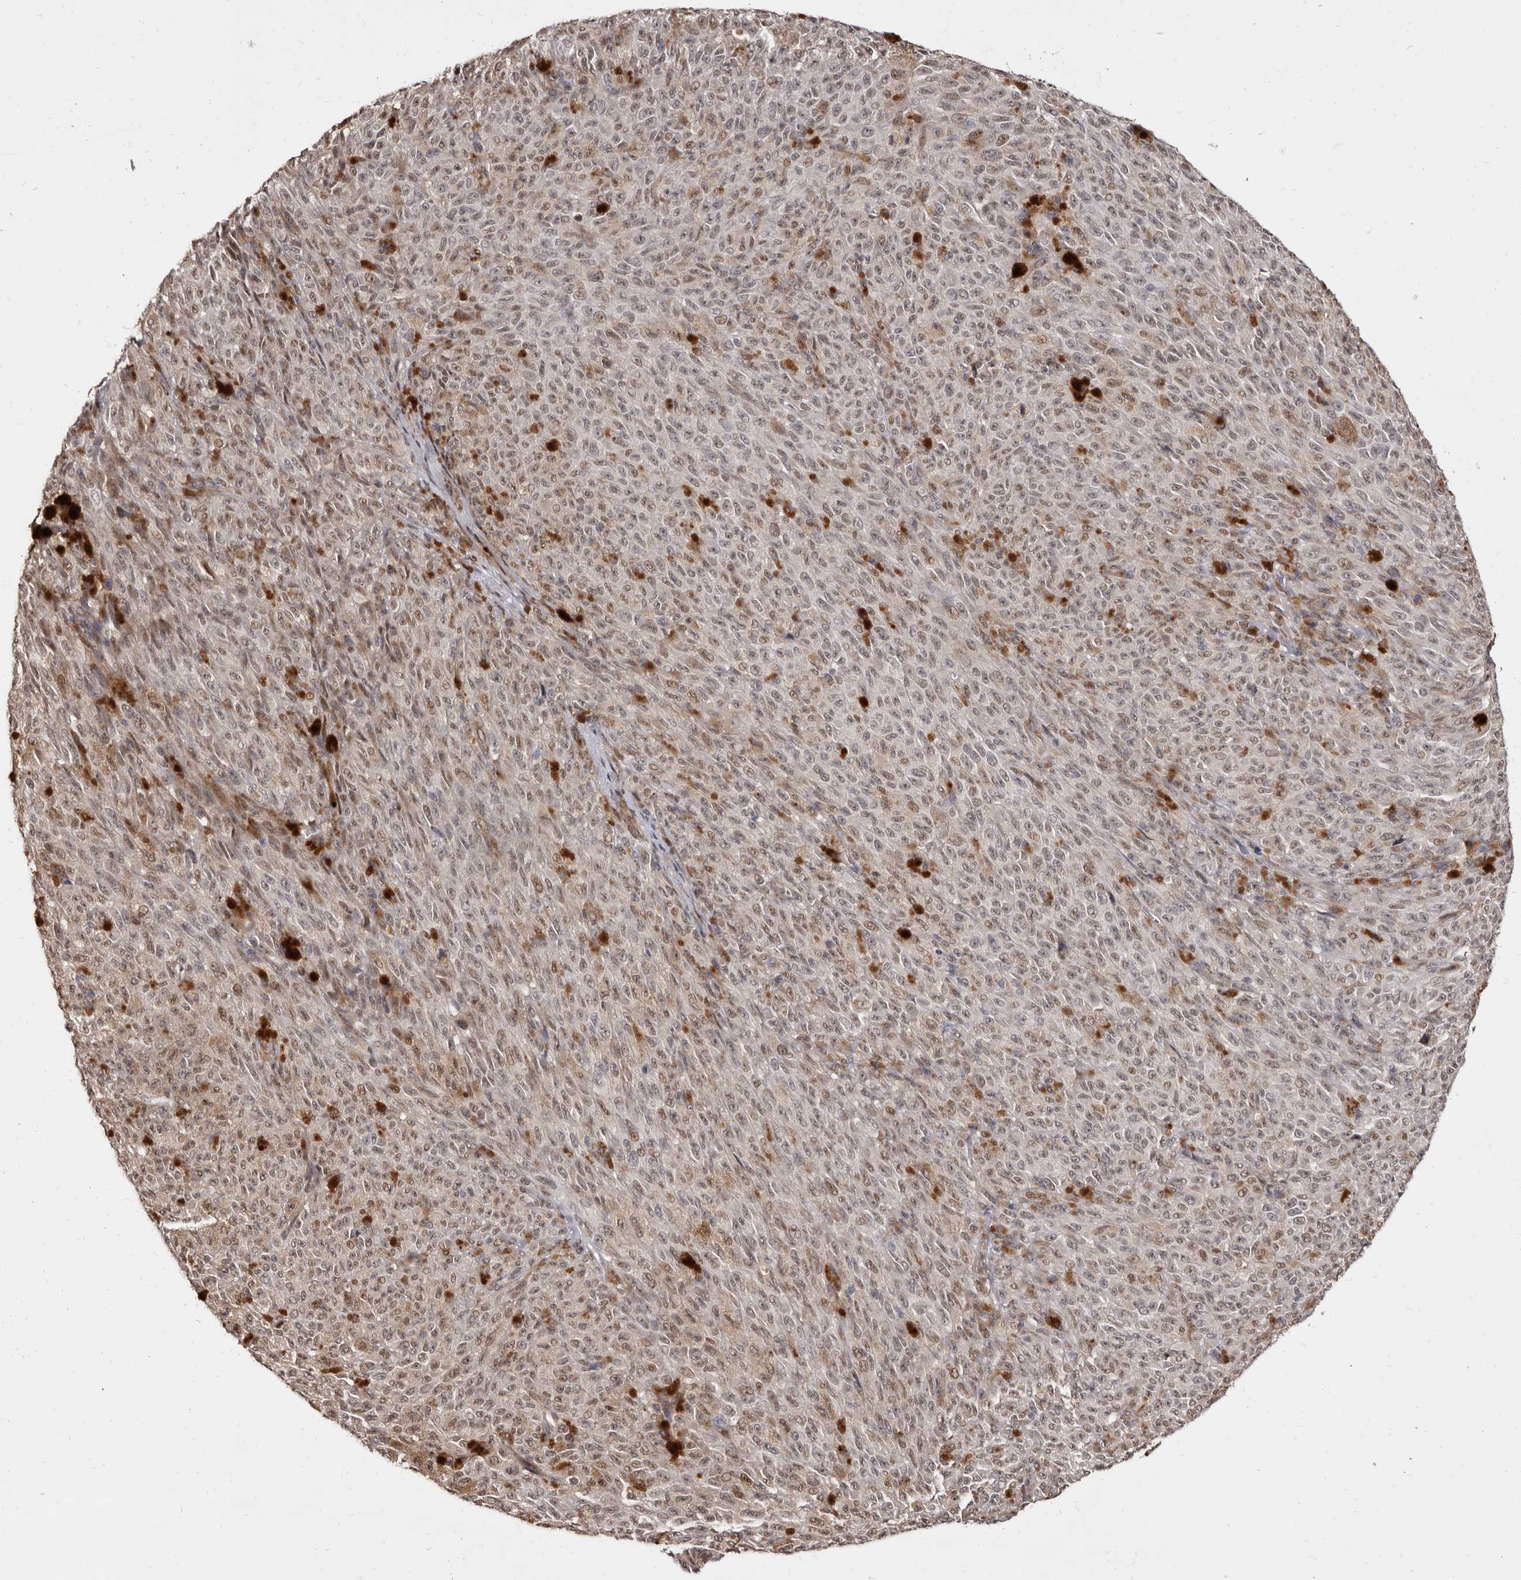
{"staining": {"intensity": "weak", "quantity": "25%-75%", "location": "cytoplasmic/membranous,nuclear"}, "tissue": "melanoma", "cell_type": "Tumor cells", "image_type": "cancer", "snomed": [{"axis": "morphology", "description": "Malignant melanoma, NOS"}, {"axis": "topography", "description": "Skin"}], "caption": "Weak cytoplasmic/membranous and nuclear protein positivity is present in approximately 25%-75% of tumor cells in malignant melanoma. (DAB (3,3'-diaminobenzidine) = brown stain, brightfield microscopy at high magnification).", "gene": "ZNF326", "patient": {"sex": "female", "age": 82}}